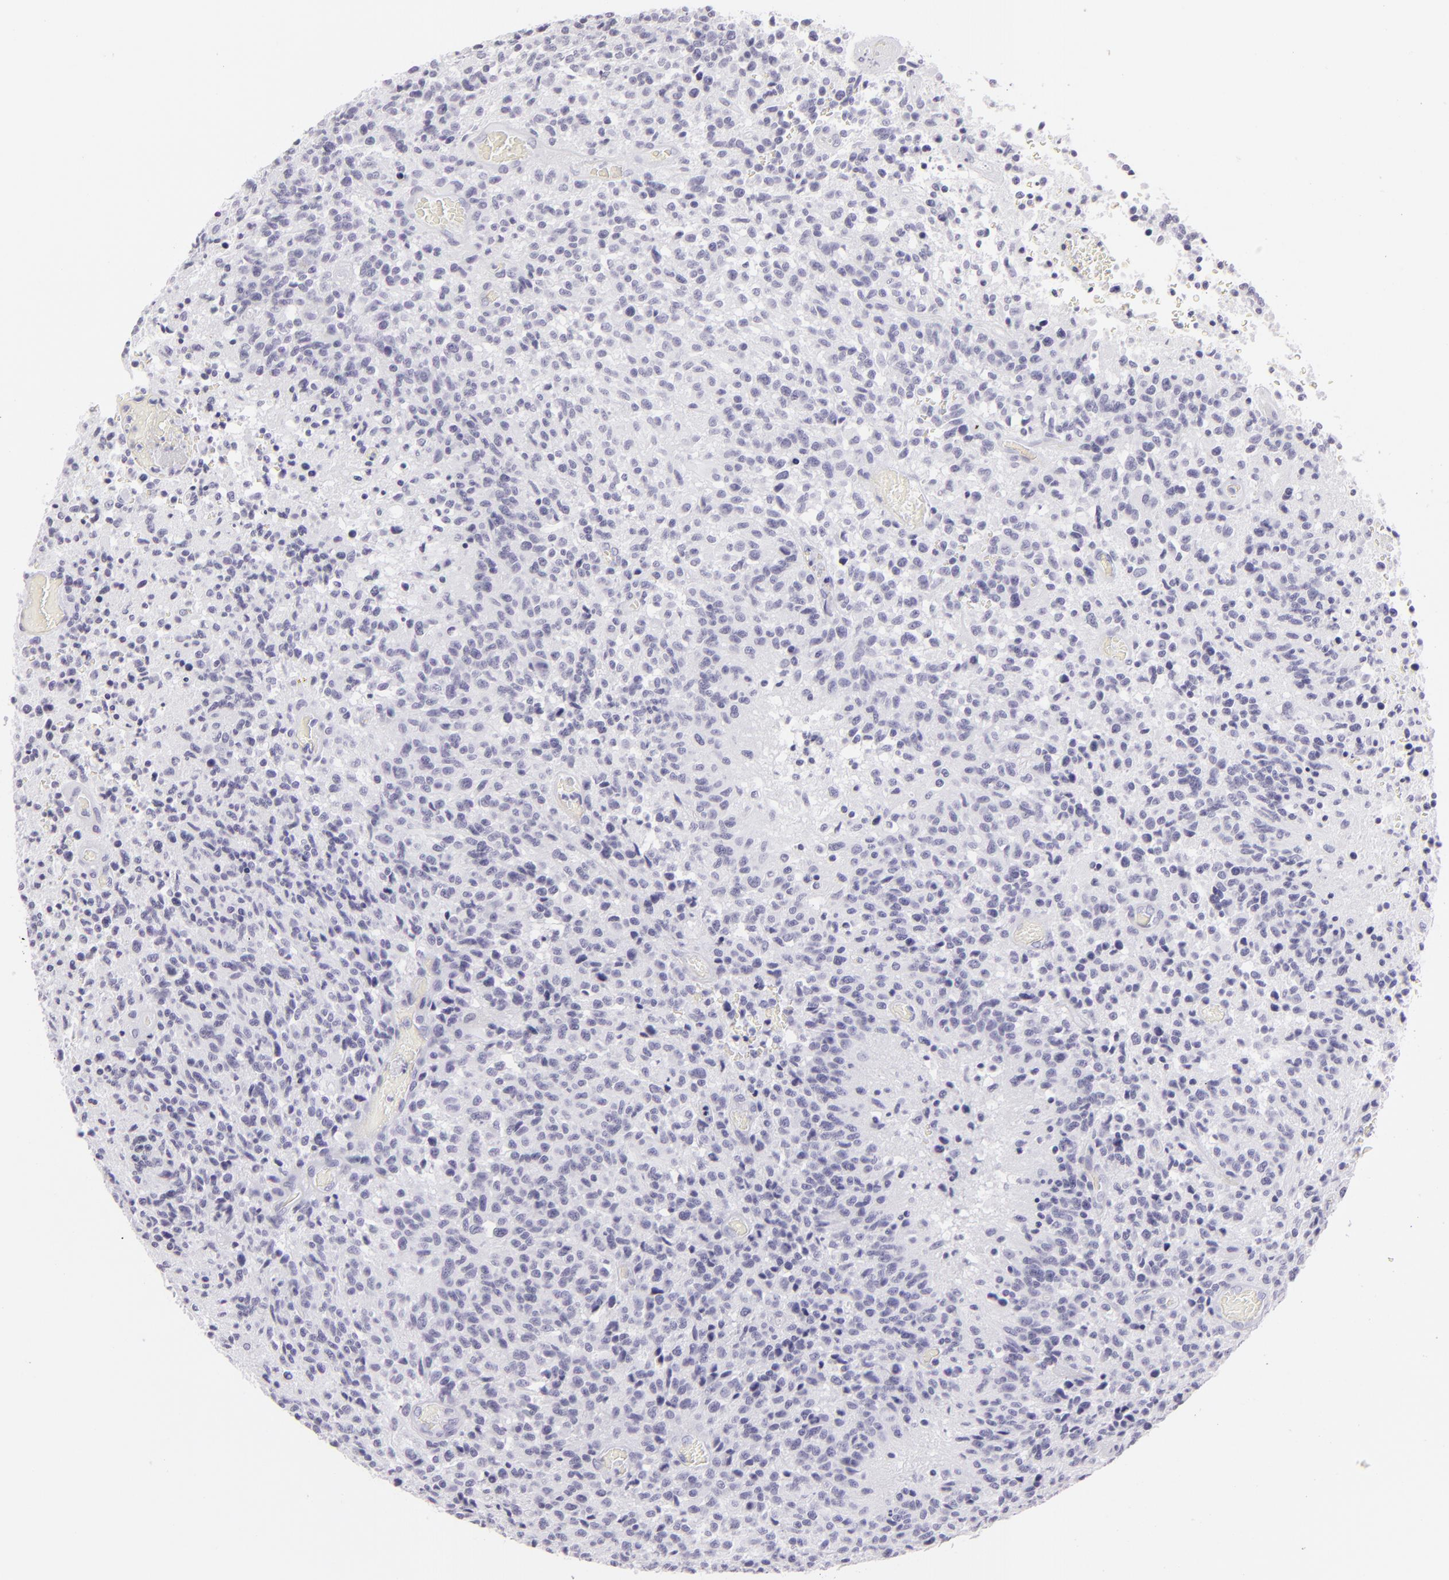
{"staining": {"intensity": "negative", "quantity": "none", "location": "none"}, "tissue": "glioma", "cell_type": "Tumor cells", "image_type": "cancer", "snomed": [{"axis": "morphology", "description": "Glioma, malignant, High grade"}, {"axis": "topography", "description": "Brain"}], "caption": "There is no significant expression in tumor cells of high-grade glioma (malignant).", "gene": "FLG", "patient": {"sex": "male", "age": 36}}